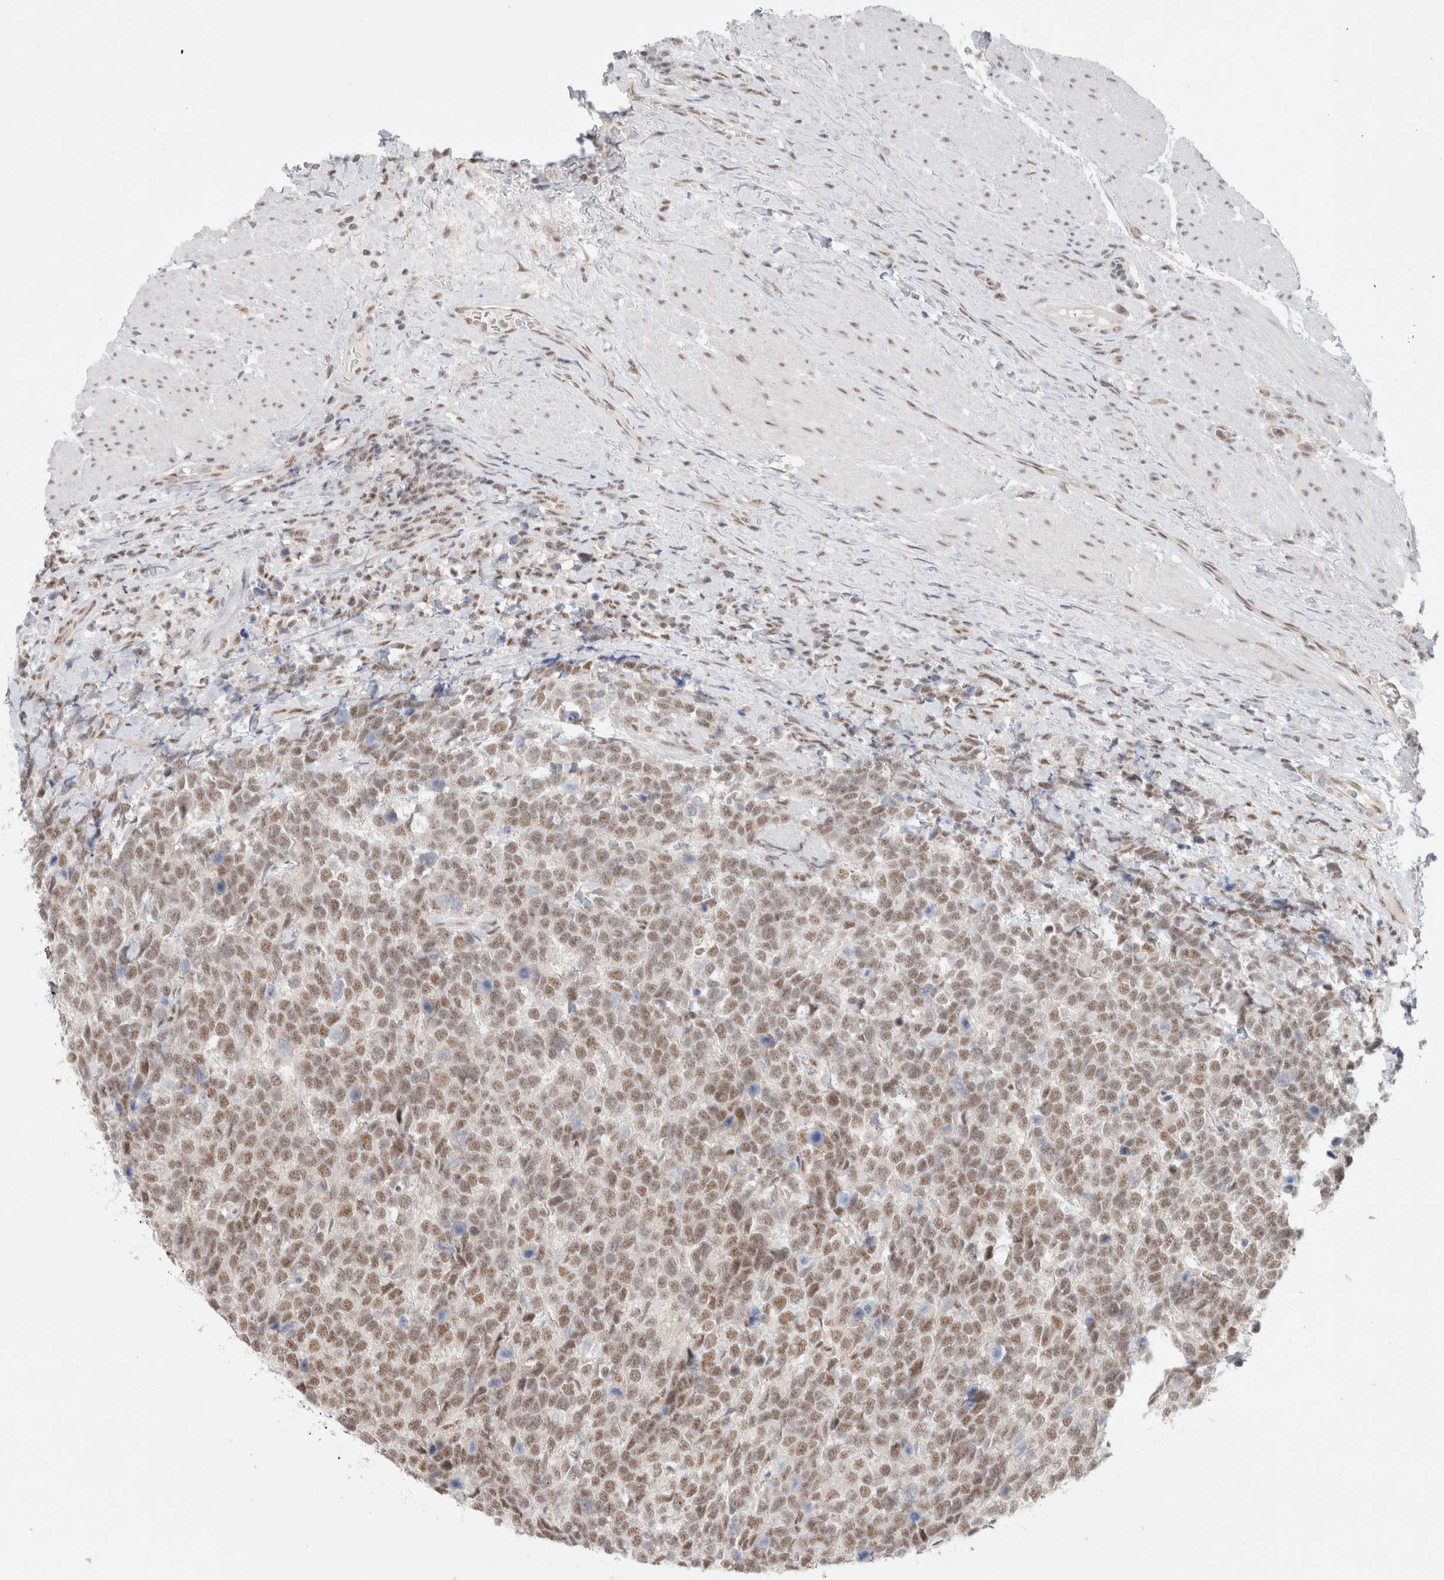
{"staining": {"intensity": "moderate", "quantity": ">75%", "location": "nuclear"}, "tissue": "urothelial cancer", "cell_type": "Tumor cells", "image_type": "cancer", "snomed": [{"axis": "morphology", "description": "Urothelial carcinoma, High grade"}, {"axis": "topography", "description": "Urinary bladder"}], "caption": "IHC micrograph of neoplastic tissue: urothelial cancer stained using IHC shows medium levels of moderate protein expression localized specifically in the nuclear of tumor cells, appearing as a nuclear brown color.", "gene": "TRMT12", "patient": {"sex": "female", "age": 82}}